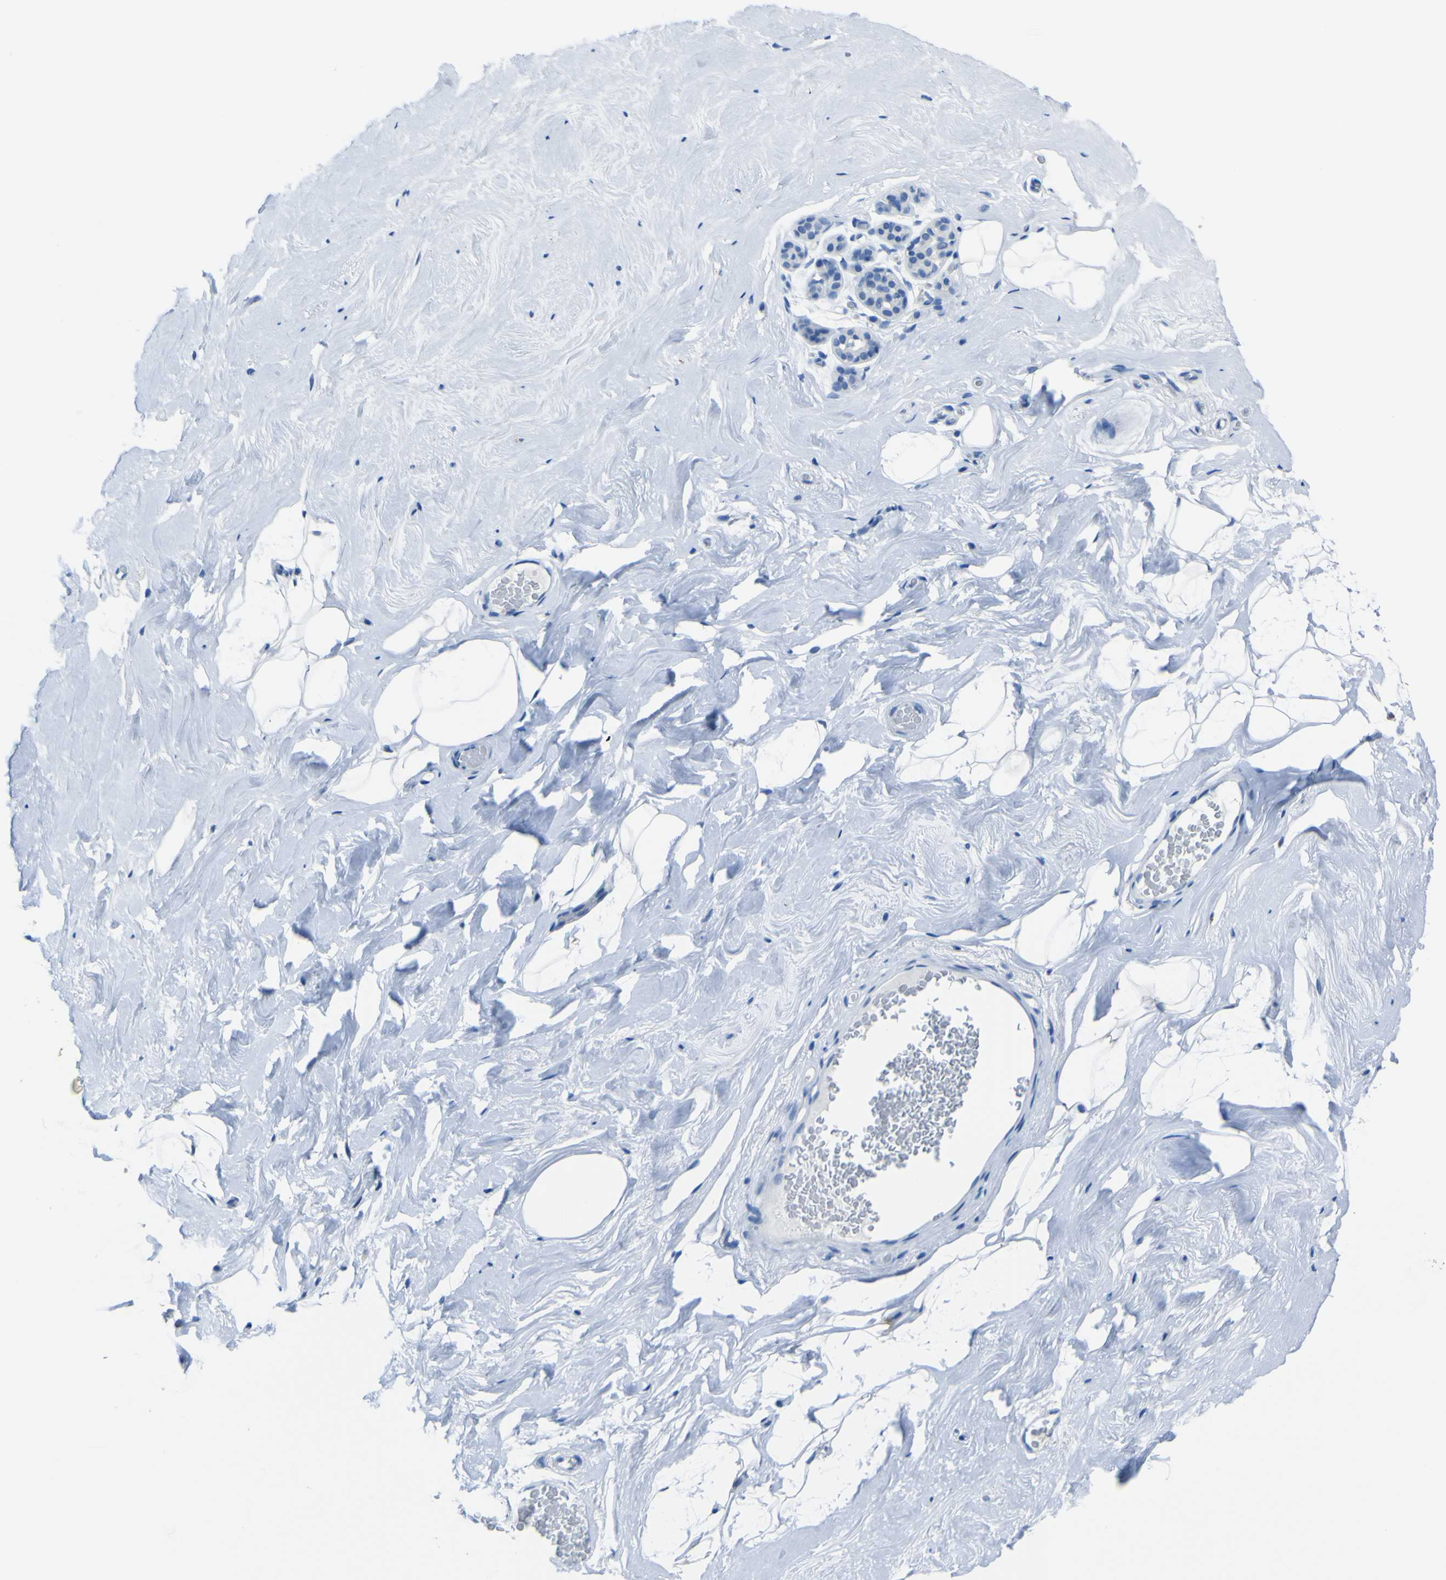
{"staining": {"intensity": "negative", "quantity": "none", "location": "none"}, "tissue": "breast", "cell_type": "Adipocytes", "image_type": "normal", "snomed": [{"axis": "morphology", "description": "Normal tissue, NOS"}, {"axis": "topography", "description": "Breast"}], "caption": "The photomicrograph exhibits no staining of adipocytes in normal breast. (DAB IHC with hematoxylin counter stain).", "gene": "PHKG1", "patient": {"sex": "female", "age": 75}}